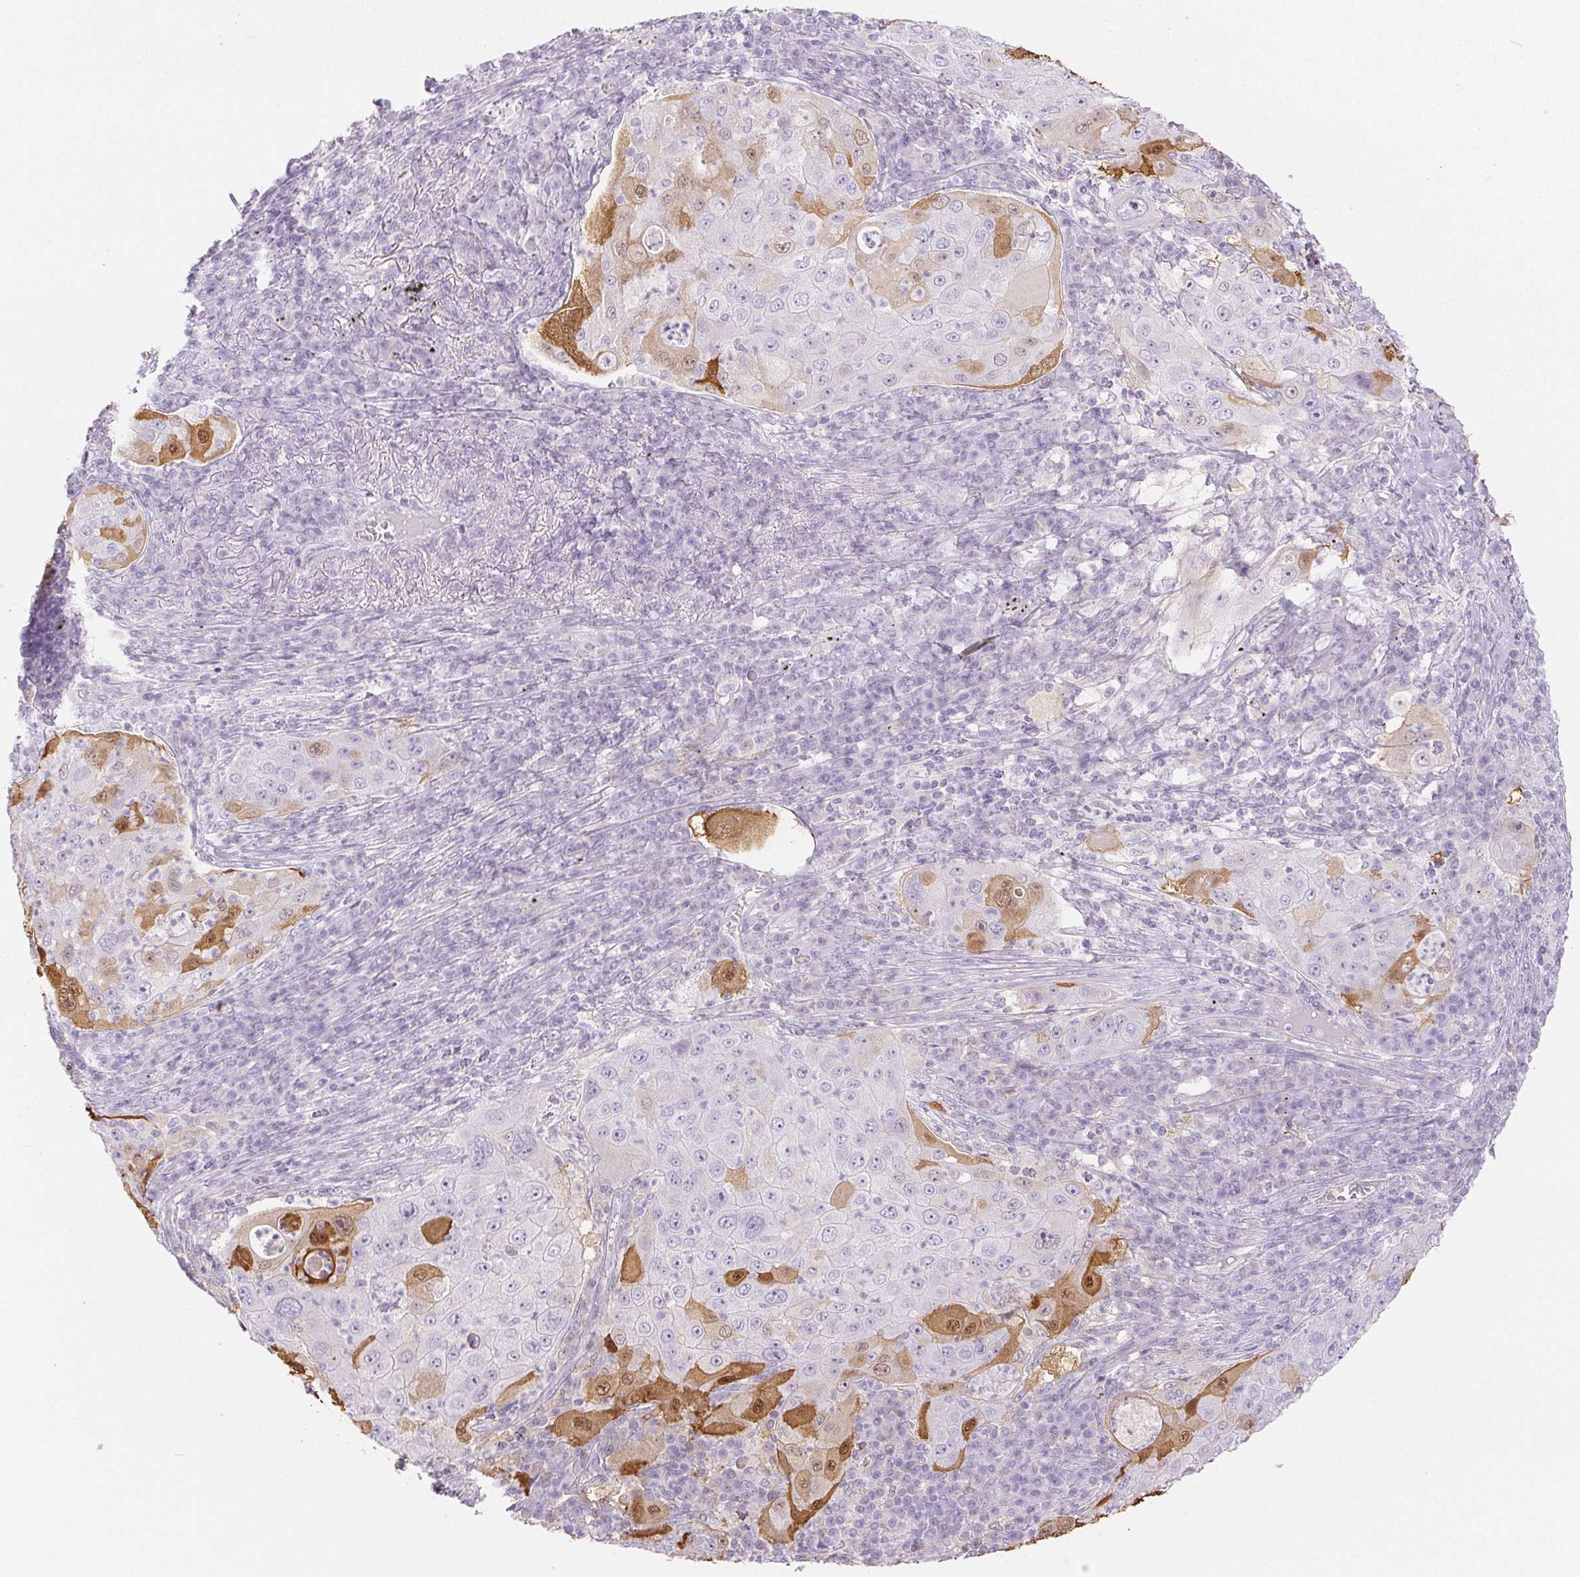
{"staining": {"intensity": "moderate", "quantity": "<25%", "location": "cytoplasmic/membranous,nuclear"}, "tissue": "lung cancer", "cell_type": "Tumor cells", "image_type": "cancer", "snomed": [{"axis": "morphology", "description": "Squamous cell carcinoma, NOS"}, {"axis": "topography", "description": "Lung"}], "caption": "Brown immunohistochemical staining in lung cancer (squamous cell carcinoma) shows moderate cytoplasmic/membranous and nuclear expression in about <25% of tumor cells.", "gene": "SPRR3", "patient": {"sex": "female", "age": 59}}